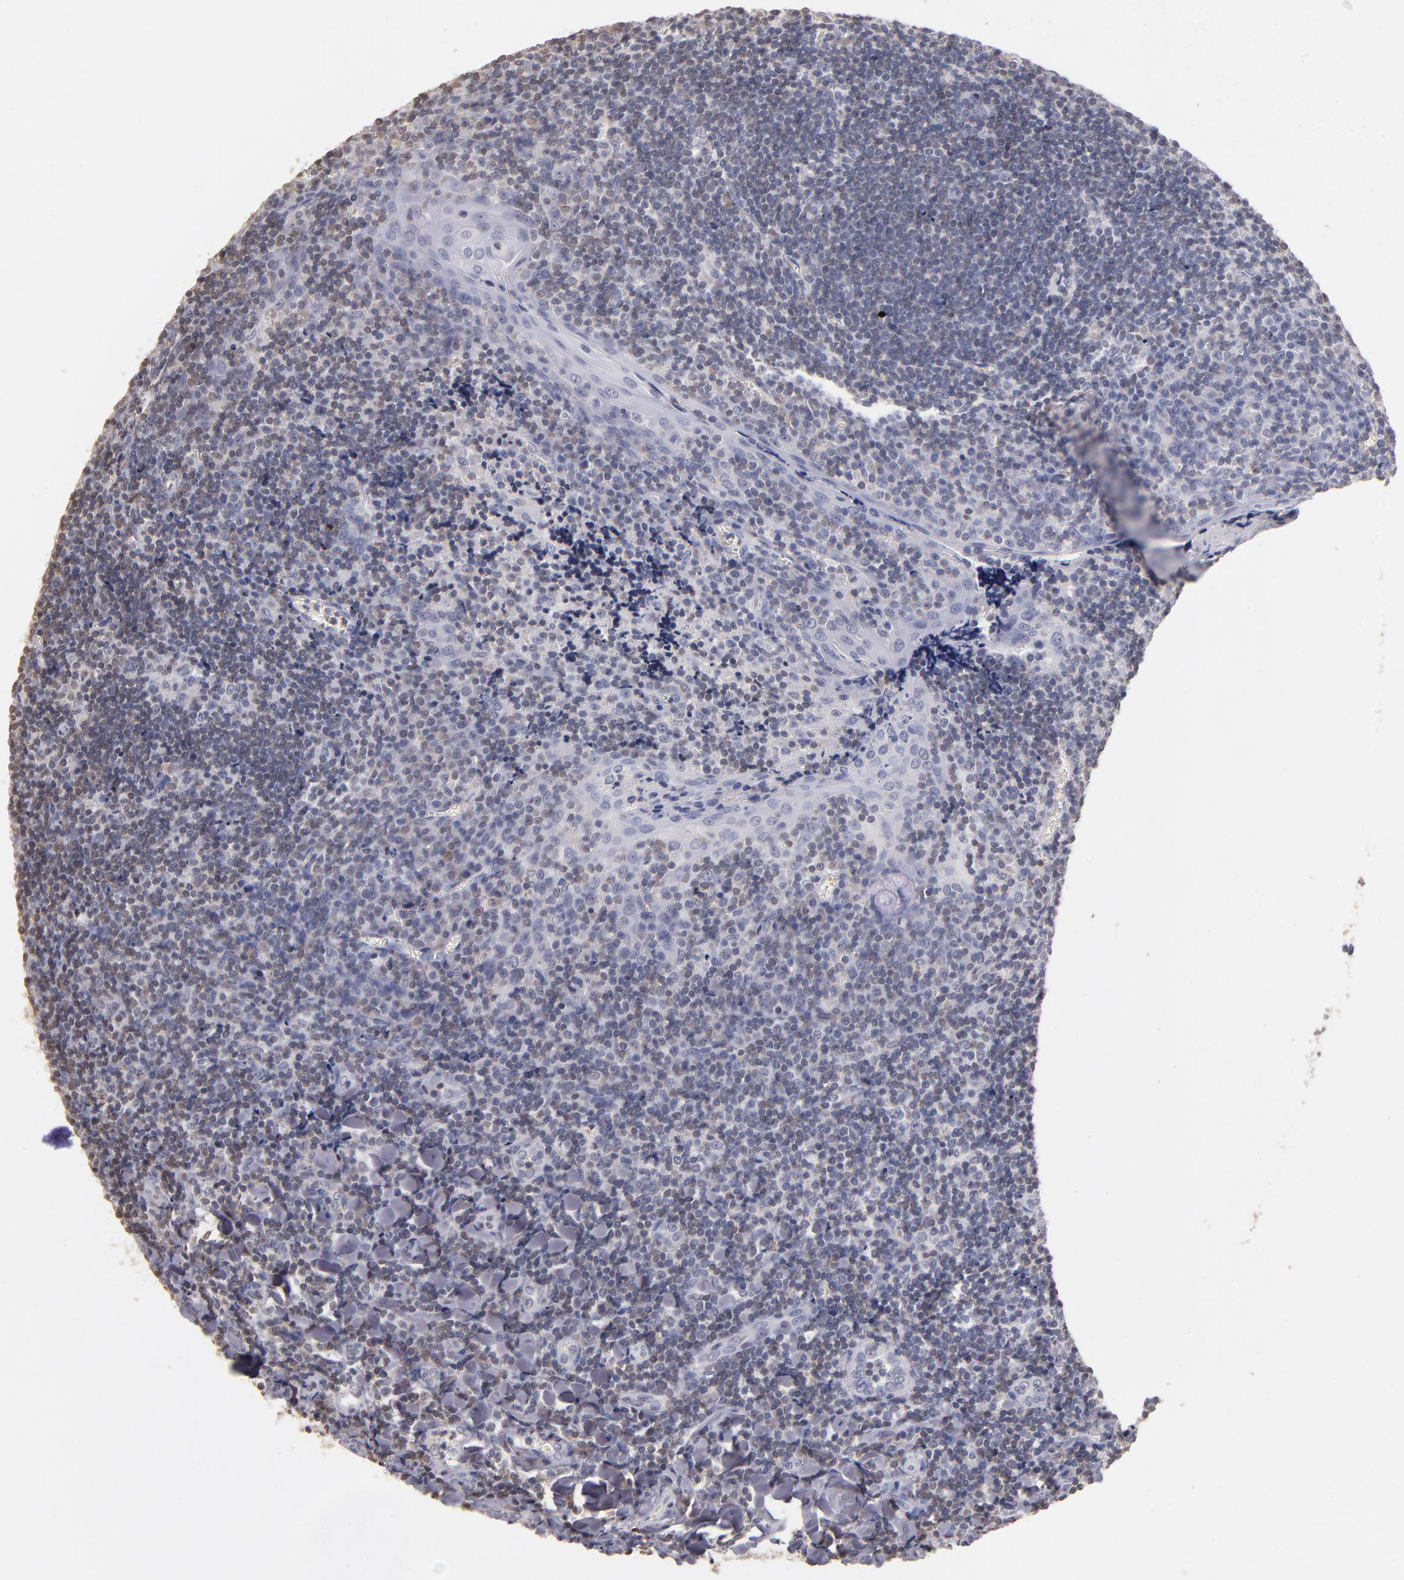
{"staining": {"intensity": "negative", "quantity": "none", "location": "none"}, "tissue": "tonsil", "cell_type": "Germinal center cells", "image_type": "normal", "snomed": [{"axis": "morphology", "description": "Normal tissue, NOS"}, {"axis": "topography", "description": "Tonsil"}], "caption": "Germinal center cells show no significant positivity in benign tonsil.", "gene": "SOX10", "patient": {"sex": "male", "age": 20}}